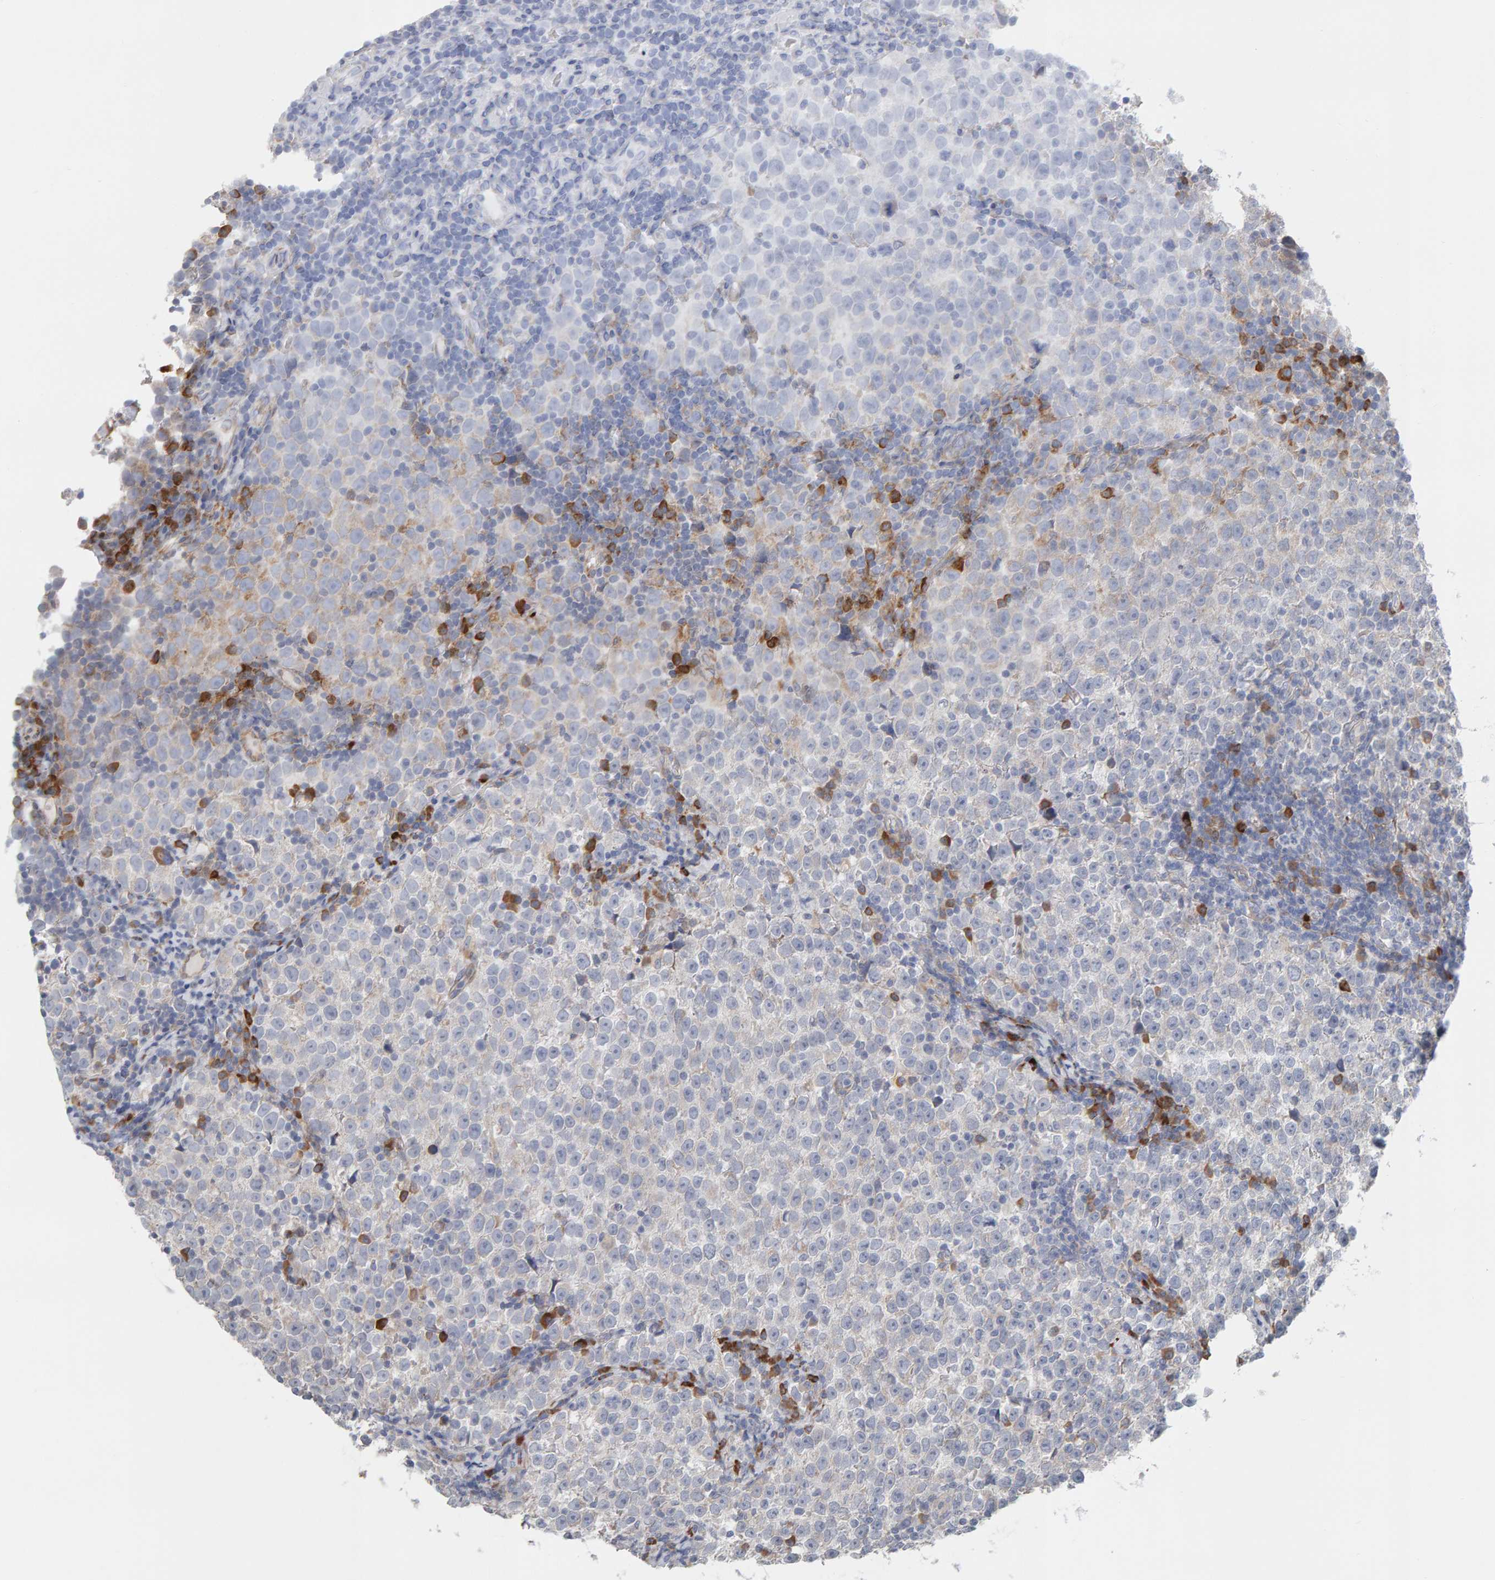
{"staining": {"intensity": "weak", "quantity": "<25%", "location": "cytoplasmic/membranous"}, "tissue": "testis cancer", "cell_type": "Tumor cells", "image_type": "cancer", "snomed": [{"axis": "morphology", "description": "Normal tissue, NOS"}, {"axis": "morphology", "description": "Seminoma, NOS"}, {"axis": "topography", "description": "Testis"}], "caption": "IHC of human testis cancer demonstrates no staining in tumor cells. (DAB (3,3'-diaminobenzidine) immunohistochemistry (IHC), high magnification).", "gene": "ENGASE", "patient": {"sex": "male", "age": 43}}